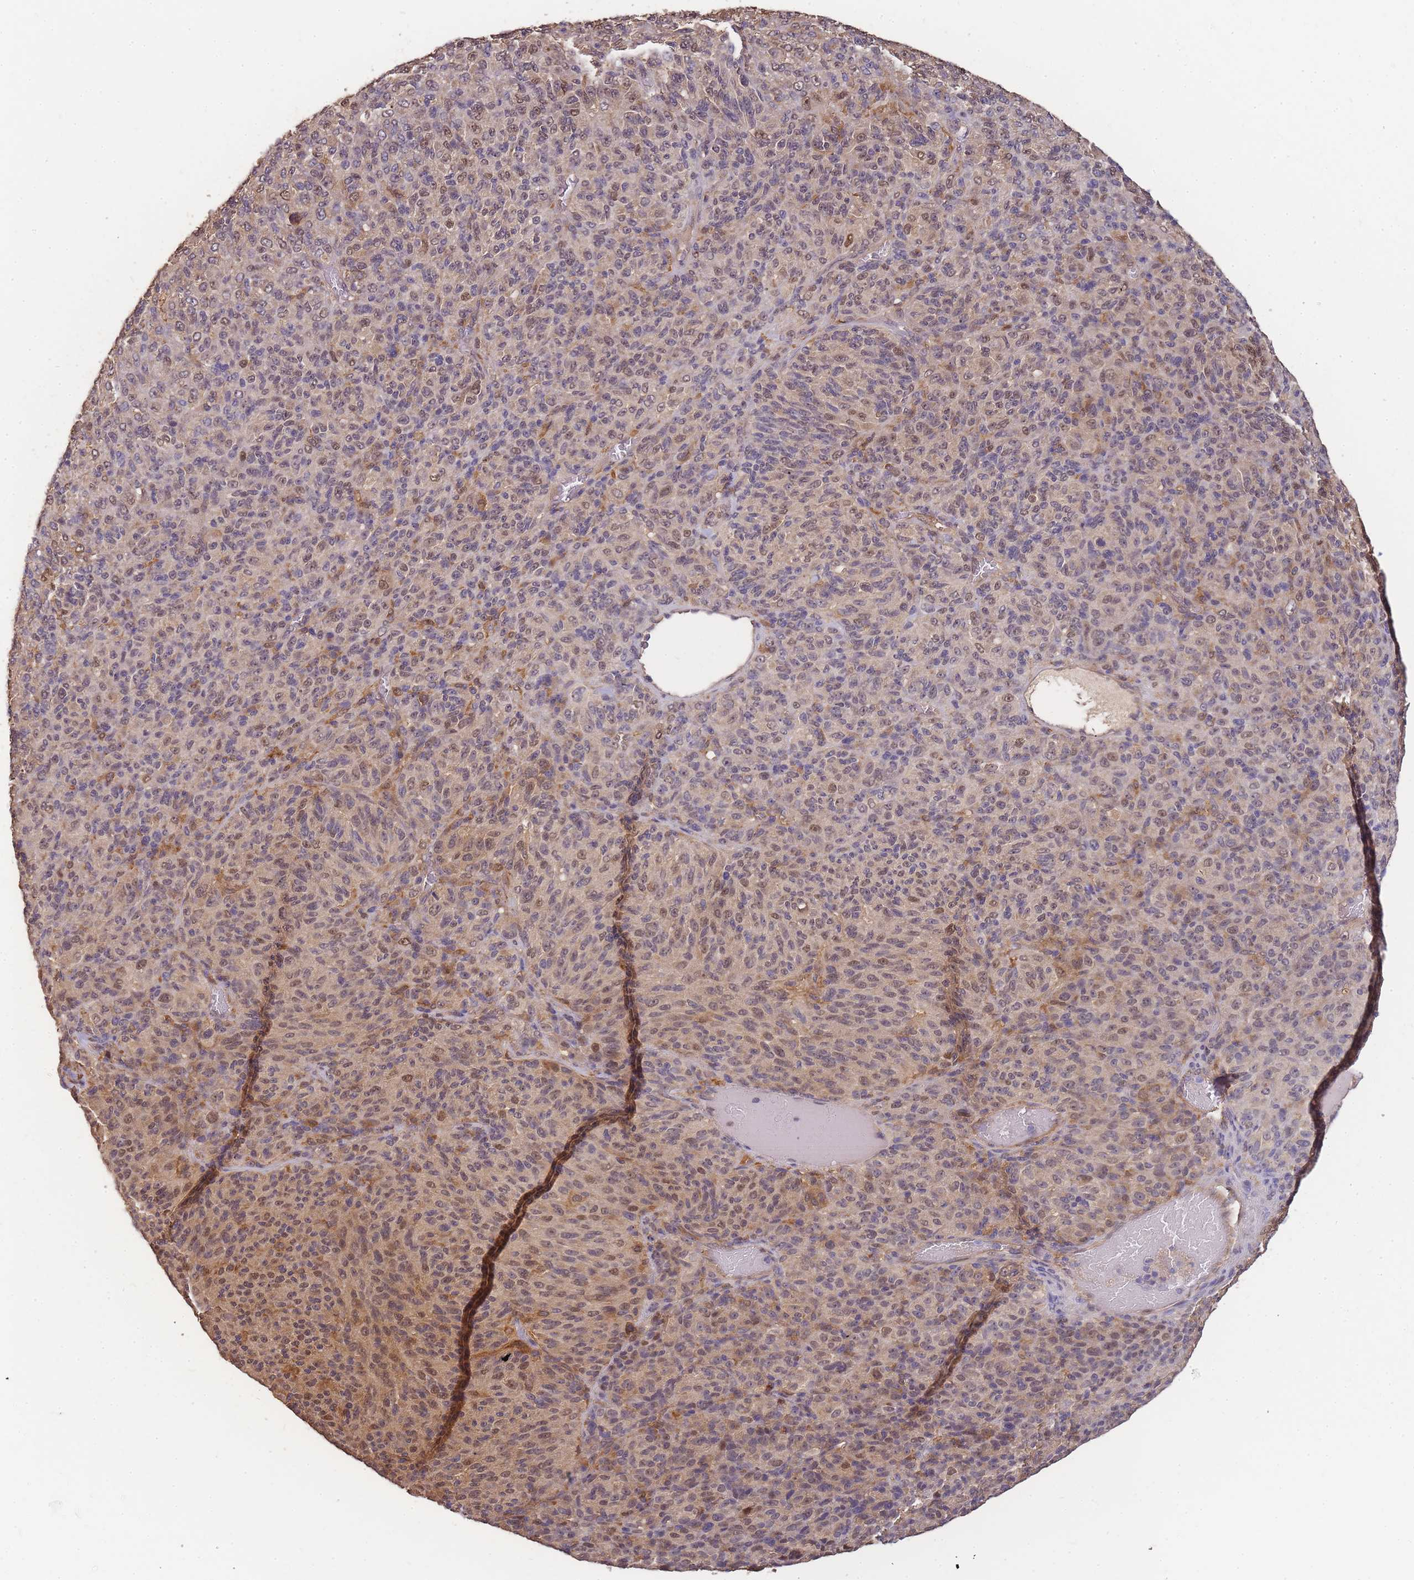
{"staining": {"intensity": "moderate", "quantity": "25%-75%", "location": "cytoplasmic/membranous,nuclear"}, "tissue": "melanoma", "cell_type": "Tumor cells", "image_type": "cancer", "snomed": [{"axis": "morphology", "description": "Malignant melanoma, Metastatic site"}, {"axis": "topography", "description": "Brain"}], "caption": "Tumor cells show medium levels of moderate cytoplasmic/membranous and nuclear positivity in approximately 25%-75% of cells in human melanoma.", "gene": "CDKN2AIPNL", "patient": {"sex": "female", "age": 56}}